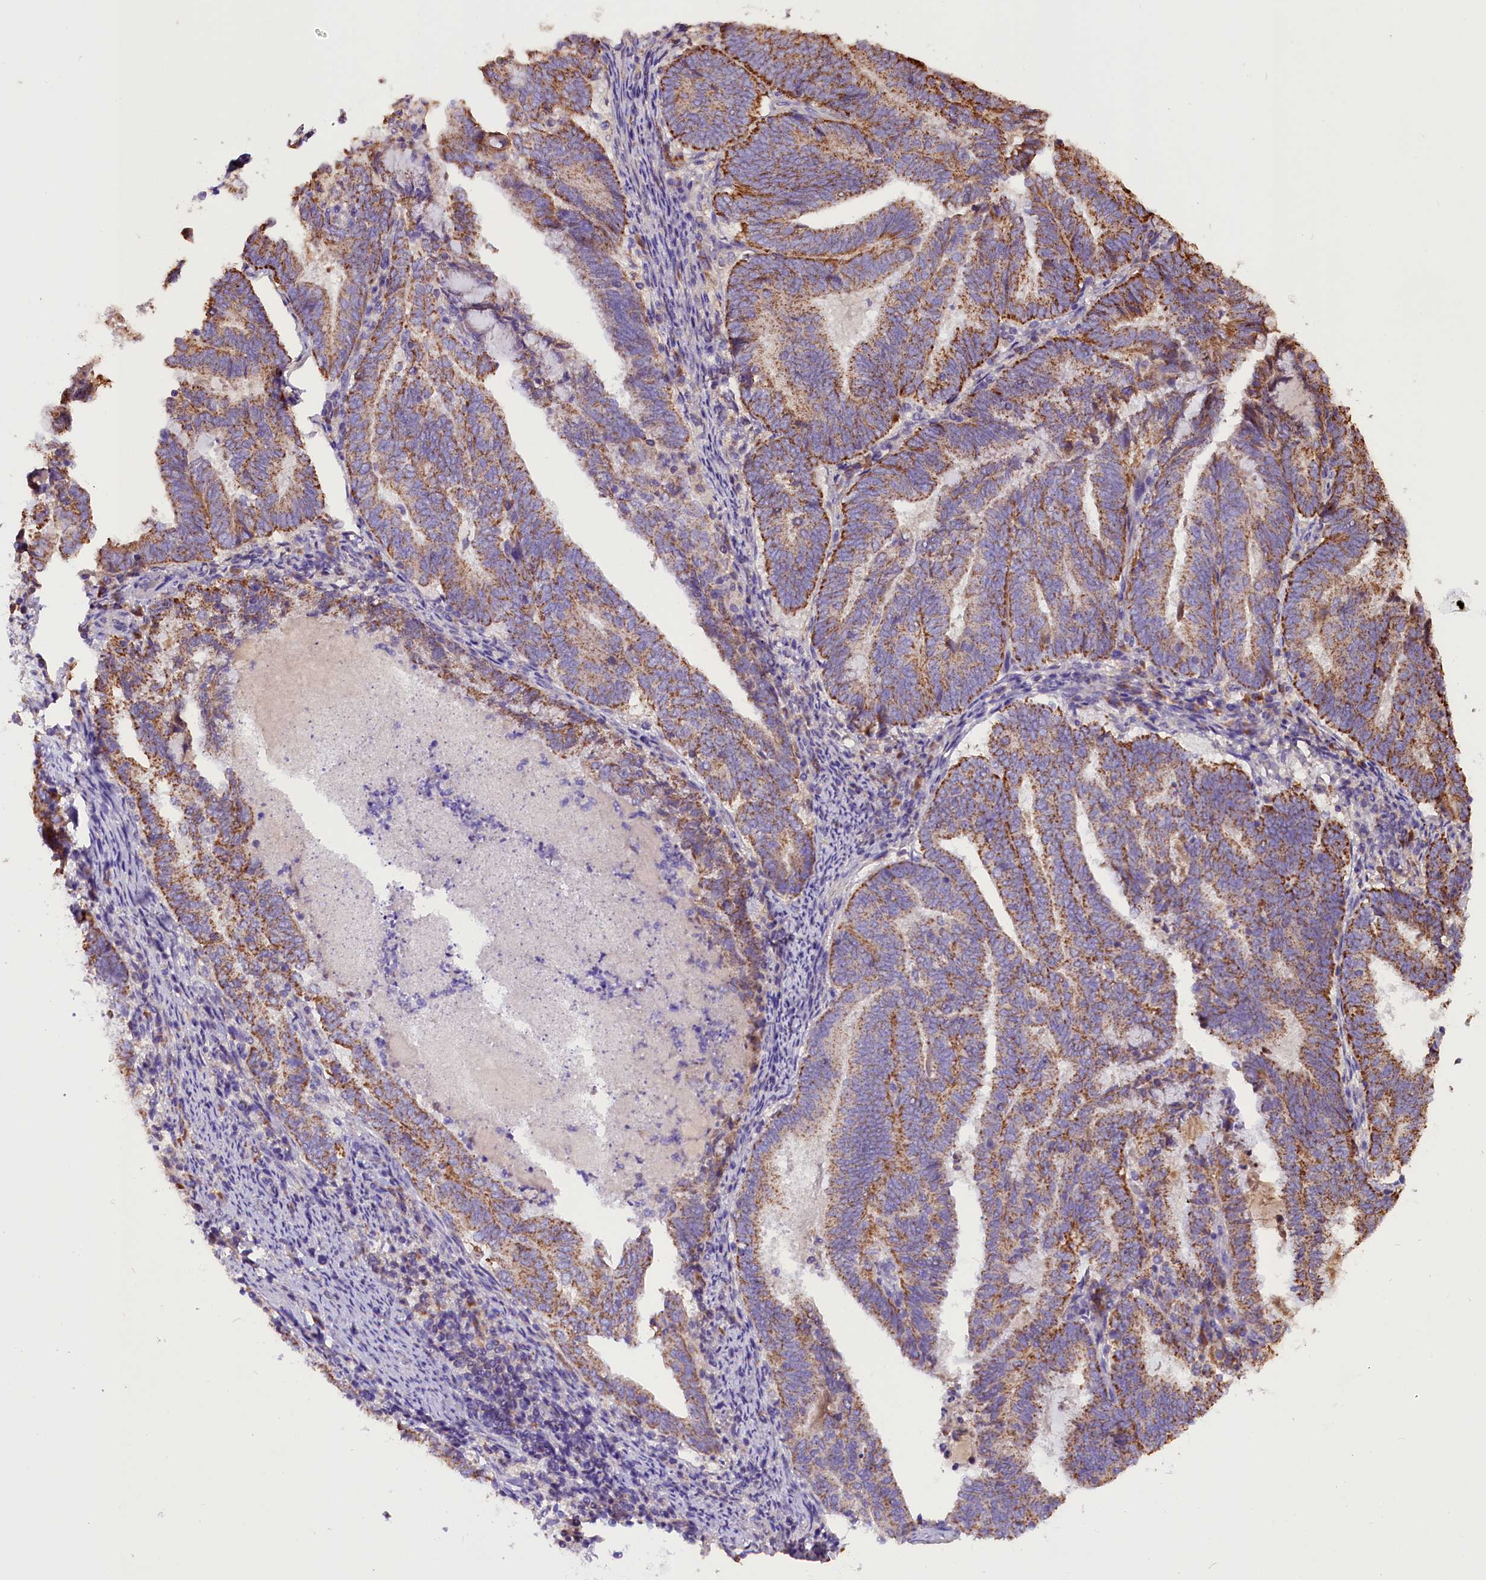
{"staining": {"intensity": "moderate", "quantity": ">75%", "location": "cytoplasmic/membranous"}, "tissue": "endometrial cancer", "cell_type": "Tumor cells", "image_type": "cancer", "snomed": [{"axis": "morphology", "description": "Adenocarcinoma, NOS"}, {"axis": "topography", "description": "Endometrium"}], "caption": "Protein staining of endometrial adenocarcinoma tissue reveals moderate cytoplasmic/membranous staining in about >75% of tumor cells. Using DAB (3,3'-diaminobenzidine) (brown) and hematoxylin (blue) stains, captured at high magnification using brightfield microscopy.", "gene": "SIX5", "patient": {"sex": "female", "age": 80}}